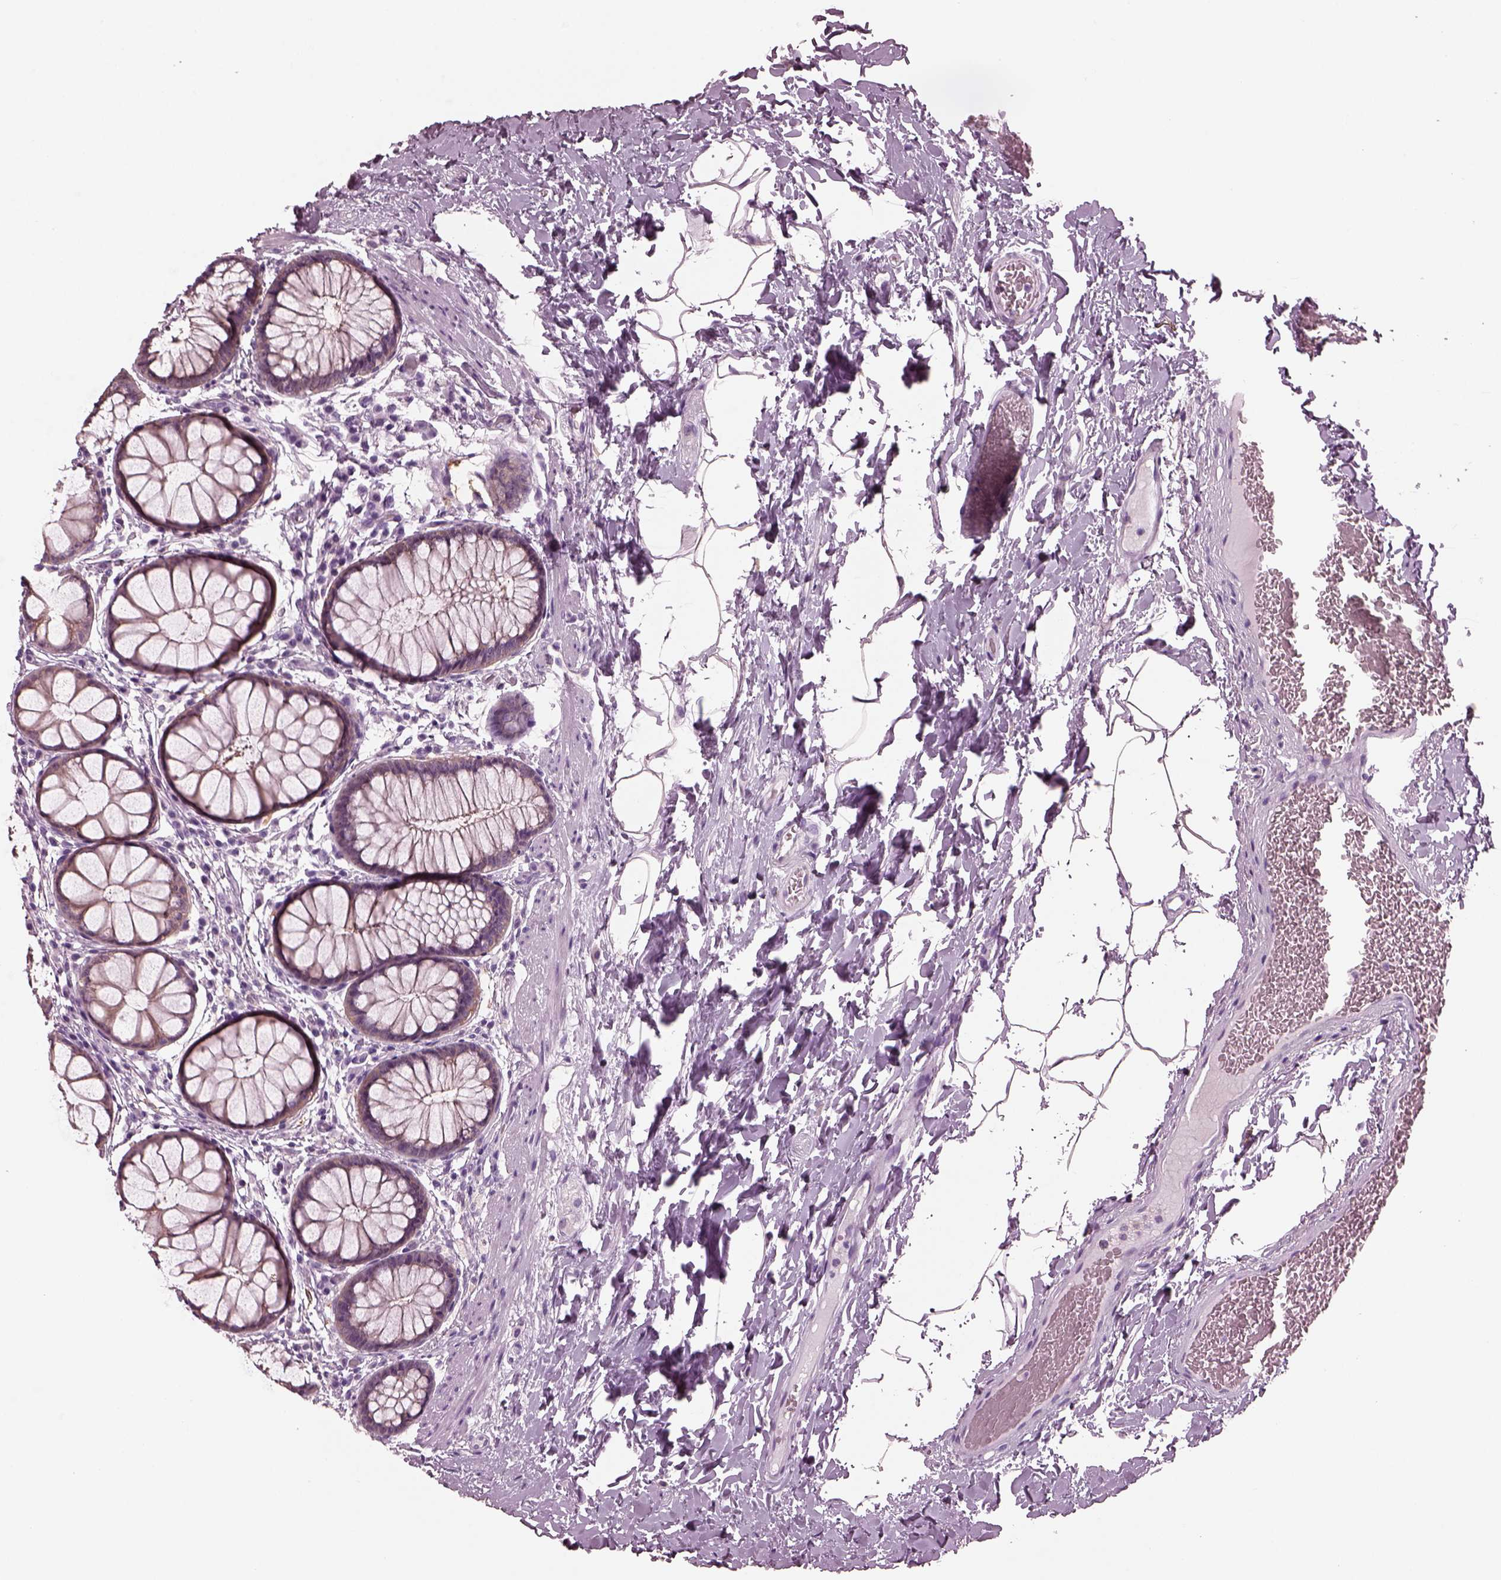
{"staining": {"intensity": "weak", "quantity": ">75%", "location": "cytoplasmic/membranous"}, "tissue": "rectum", "cell_type": "Glandular cells", "image_type": "normal", "snomed": [{"axis": "morphology", "description": "Normal tissue, NOS"}, {"axis": "topography", "description": "Rectum"}], "caption": "An IHC image of unremarkable tissue is shown. Protein staining in brown shows weak cytoplasmic/membranous positivity in rectum within glandular cells.", "gene": "SHTN1", "patient": {"sex": "female", "age": 62}}